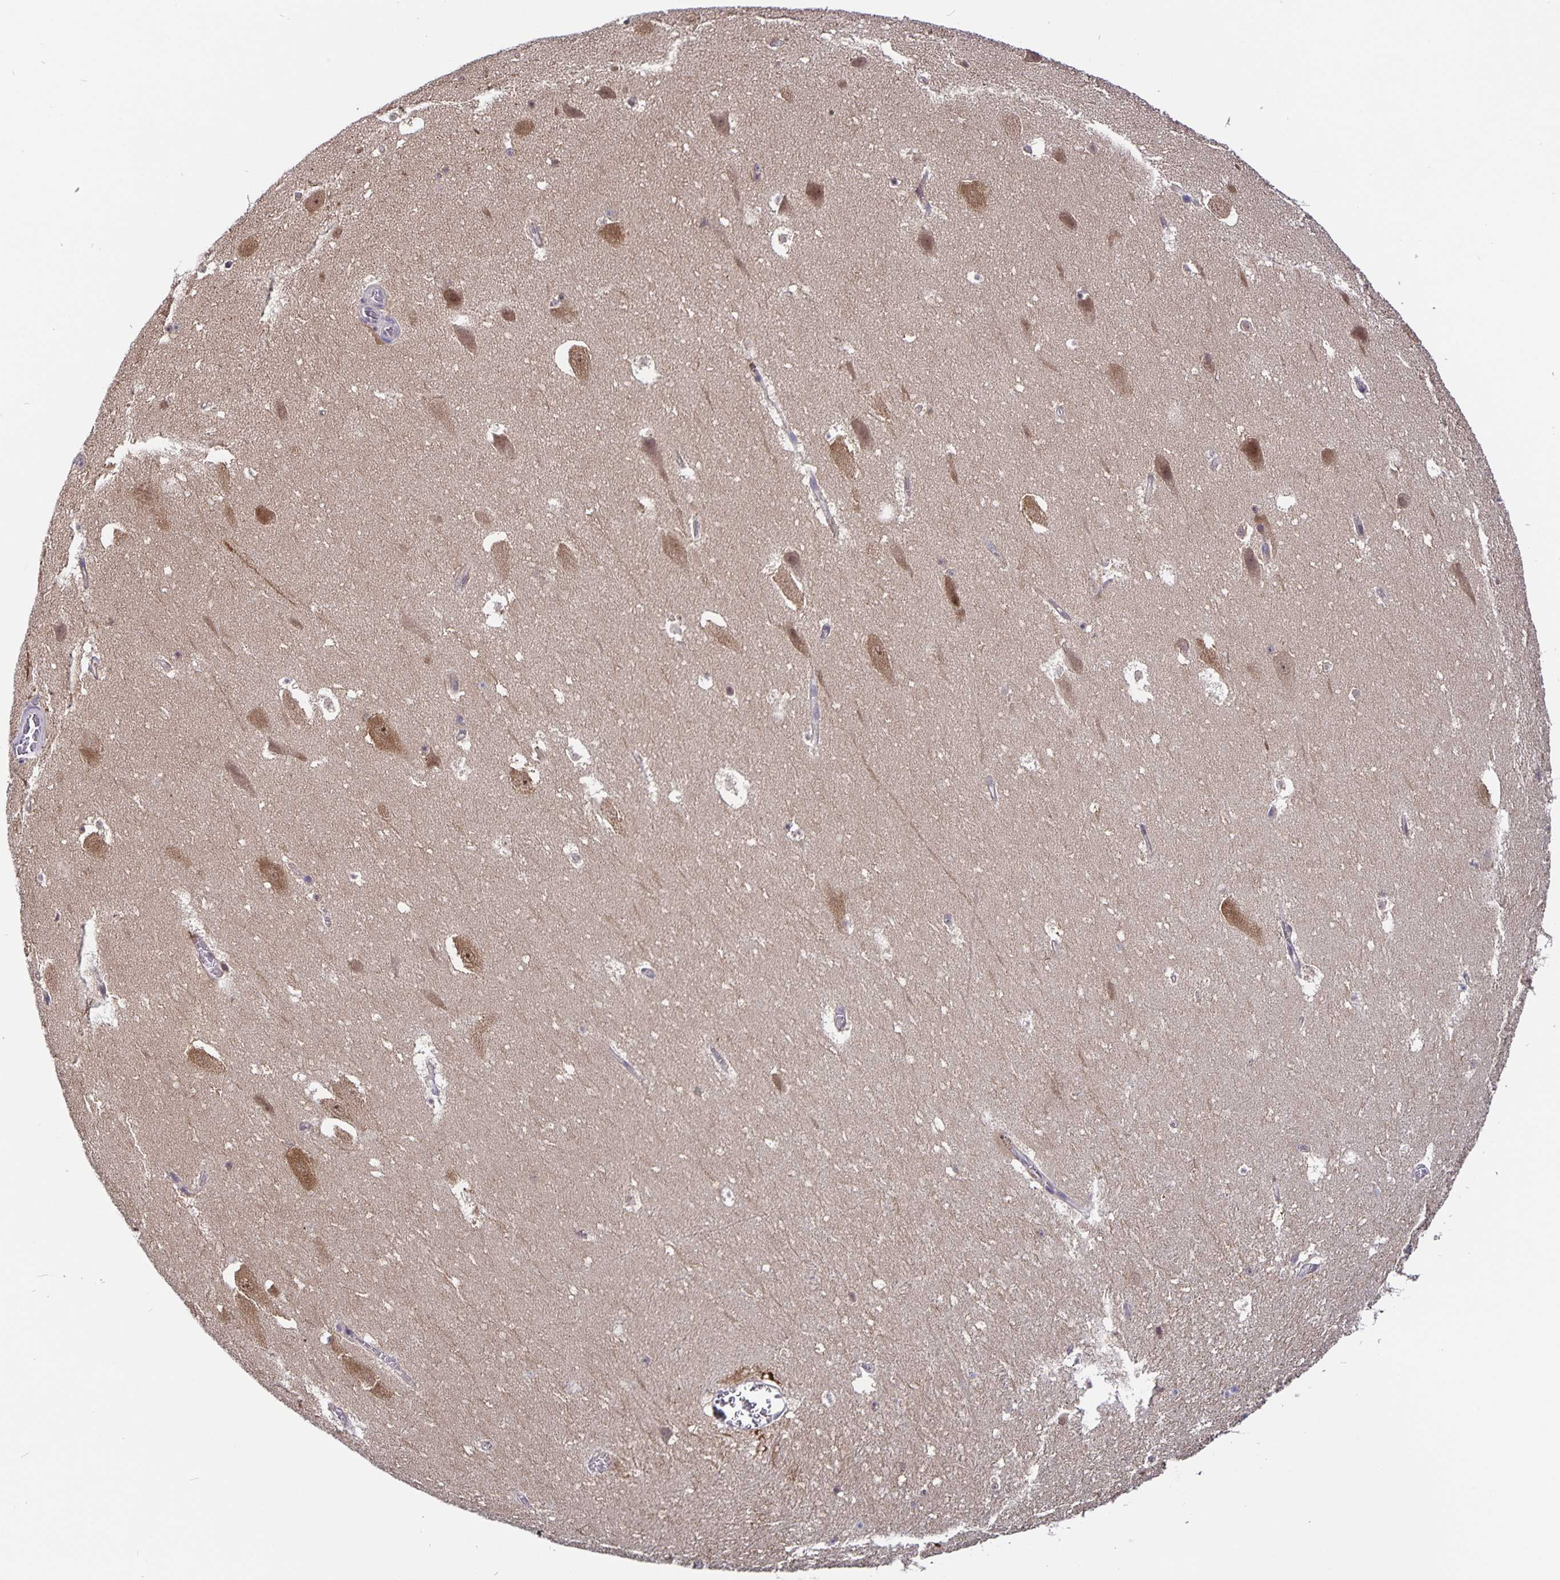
{"staining": {"intensity": "negative", "quantity": "none", "location": "none"}, "tissue": "hippocampus", "cell_type": "Glial cells", "image_type": "normal", "snomed": [{"axis": "morphology", "description": "Normal tissue, NOS"}, {"axis": "topography", "description": "Hippocampus"}], "caption": "Immunohistochemistry (IHC) of normal hippocampus displays no expression in glial cells.", "gene": "FEM1C", "patient": {"sex": "female", "age": 42}}